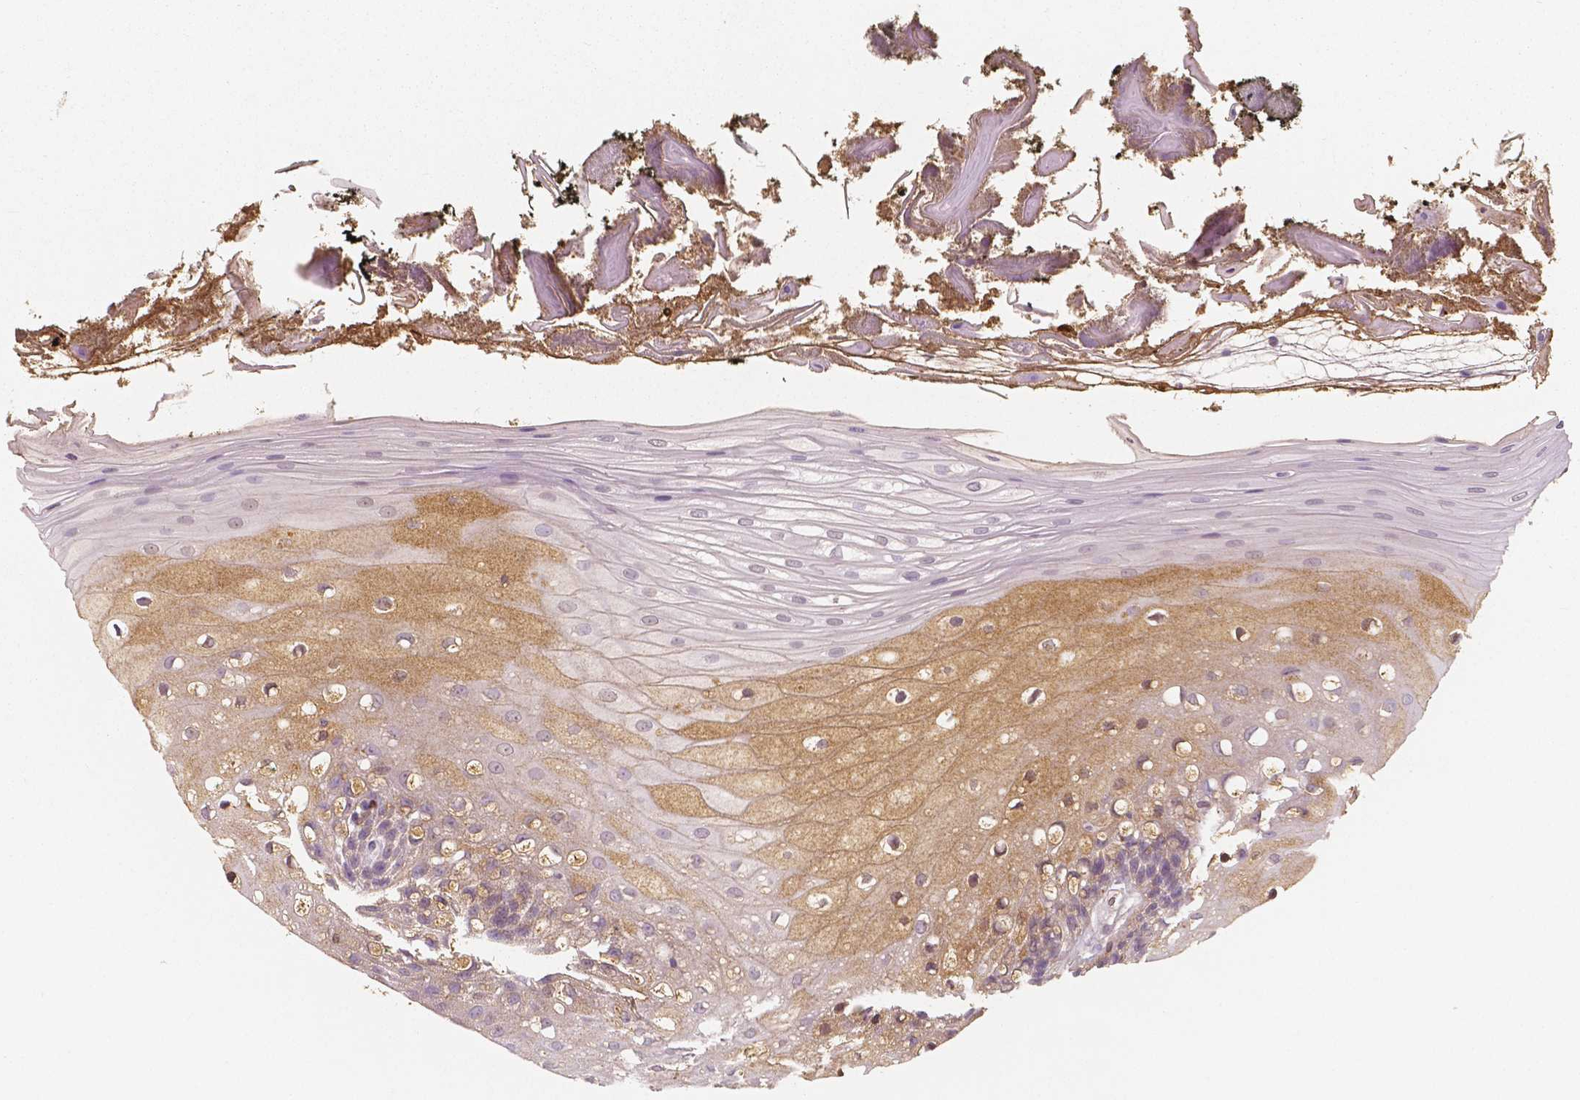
{"staining": {"intensity": "moderate", "quantity": "25%-75%", "location": "cytoplasmic/membranous"}, "tissue": "oral mucosa", "cell_type": "Squamous epithelial cells", "image_type": "normal", "snomed": [{"axis": "morphology", "description": "Normal tissue, NOS"}, {"axis": "morphology", "description": "Squamous cell carcinoma, NOS"}, {"axis": "topography", "description": "Oral tissue"}, {"axis": "topography", "description": "Head-Neck"}], "caption": "High-power microscopy captured an IHC image of normal oral mucosa, revealing moderate cytoplasmic/membranous staining in about 25%-75% of squamous epithelial cells. (Stains: DAB (3,3'-diaminobenzidine) in brown, nuclei in blue, Microscopy: brightfield microscopy at high magnification).", "gene": "APOA4", "patient": {"sex": "male", "age": 69}}